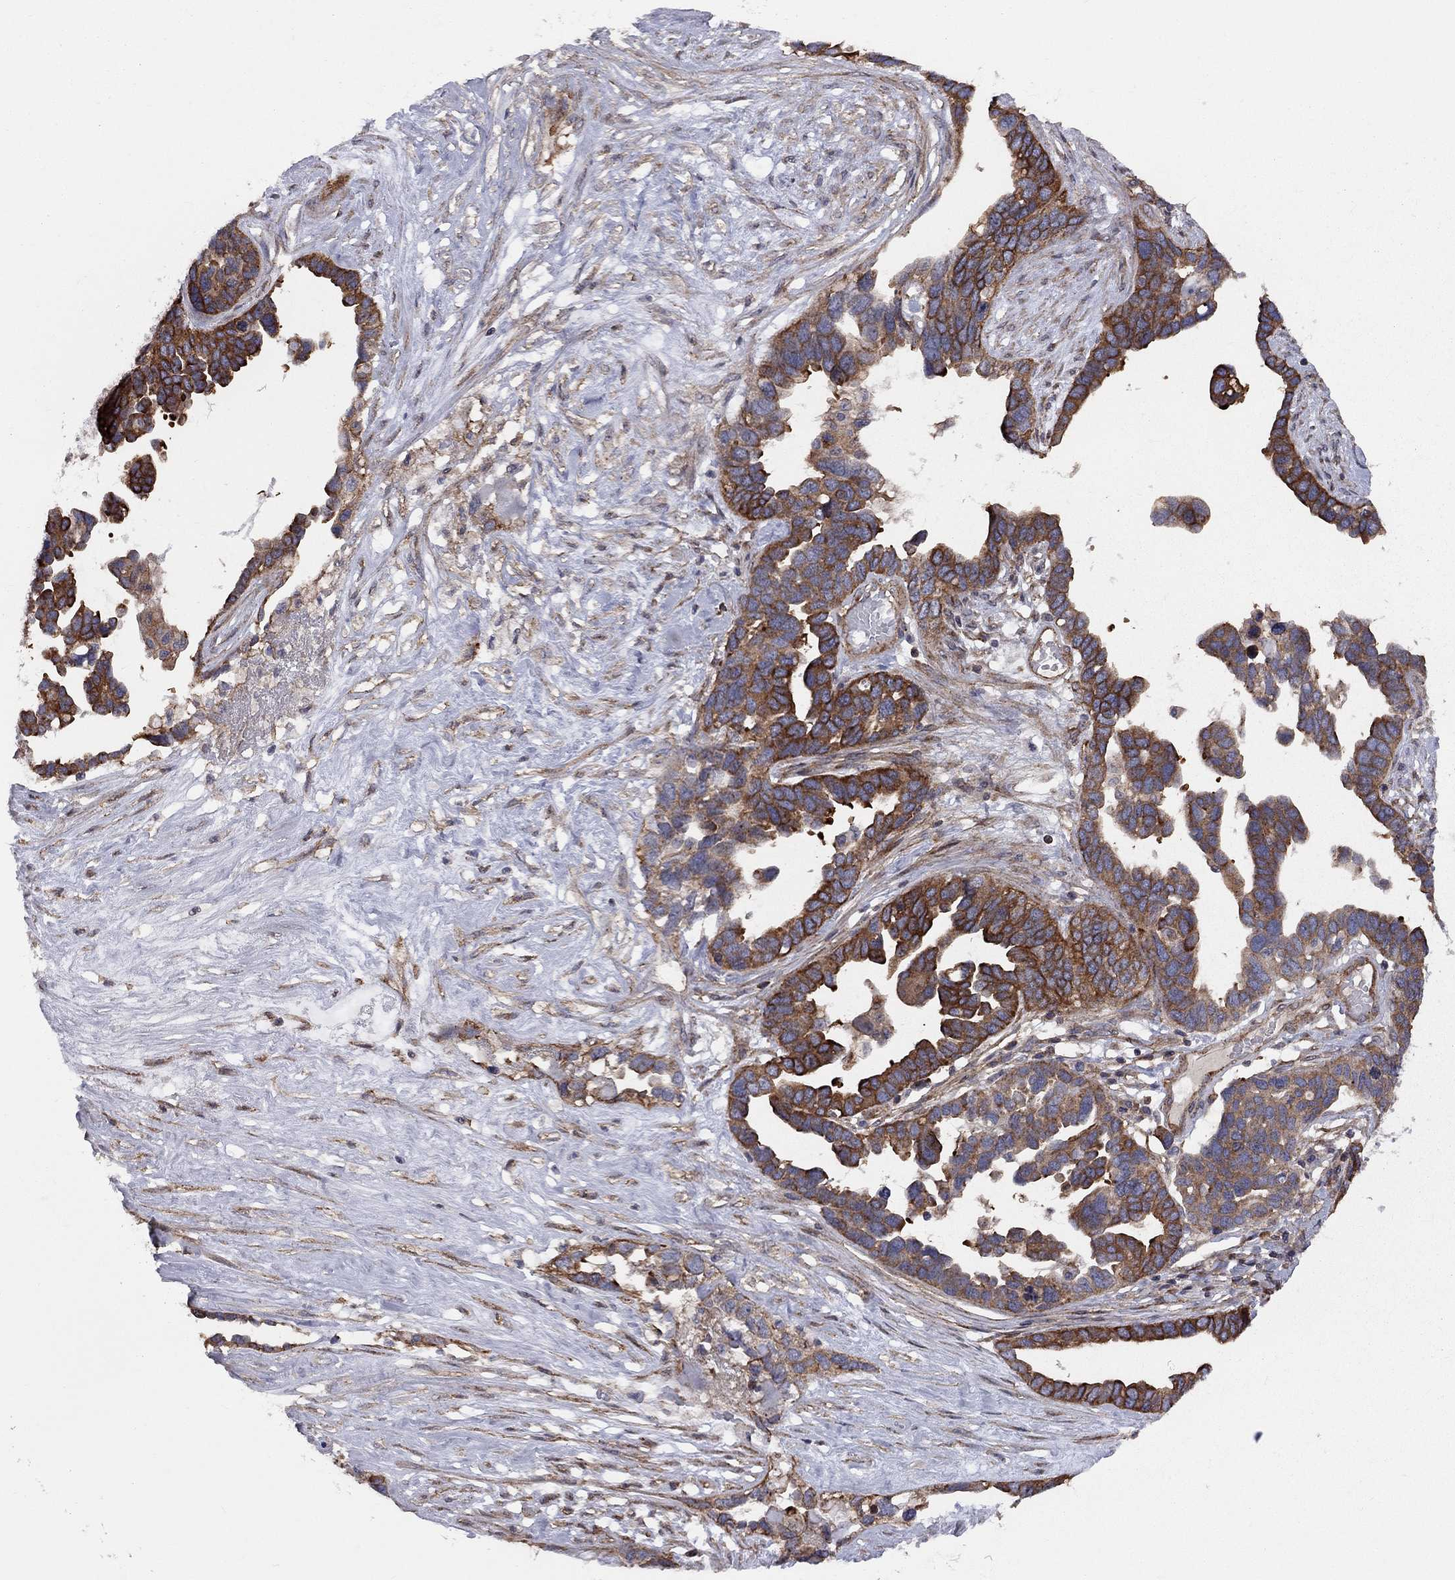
{"staining": {"intensity": "strong", "quantity": "25%-75%", "location": "cytoplasmic/membranous"}, "tissue": "ovarian cancer", "cell_type": "Tumor cells", "image_type": "cancer", "snomed": [{"axis": "morphology", "description": "Cystadenocarcinoma, serous, NOS"}, {"axis": "topography", "description": "Ovary"}], "caption": "Serous cystadenocarcinoma (ovarian) stained with a brown dye exhibits strong cytoplasmic/membranous positive expression in approximately 25%-75% of tumor cells.", "gene": "RASEF", "patient": {"sex": "female", "age": 54}}